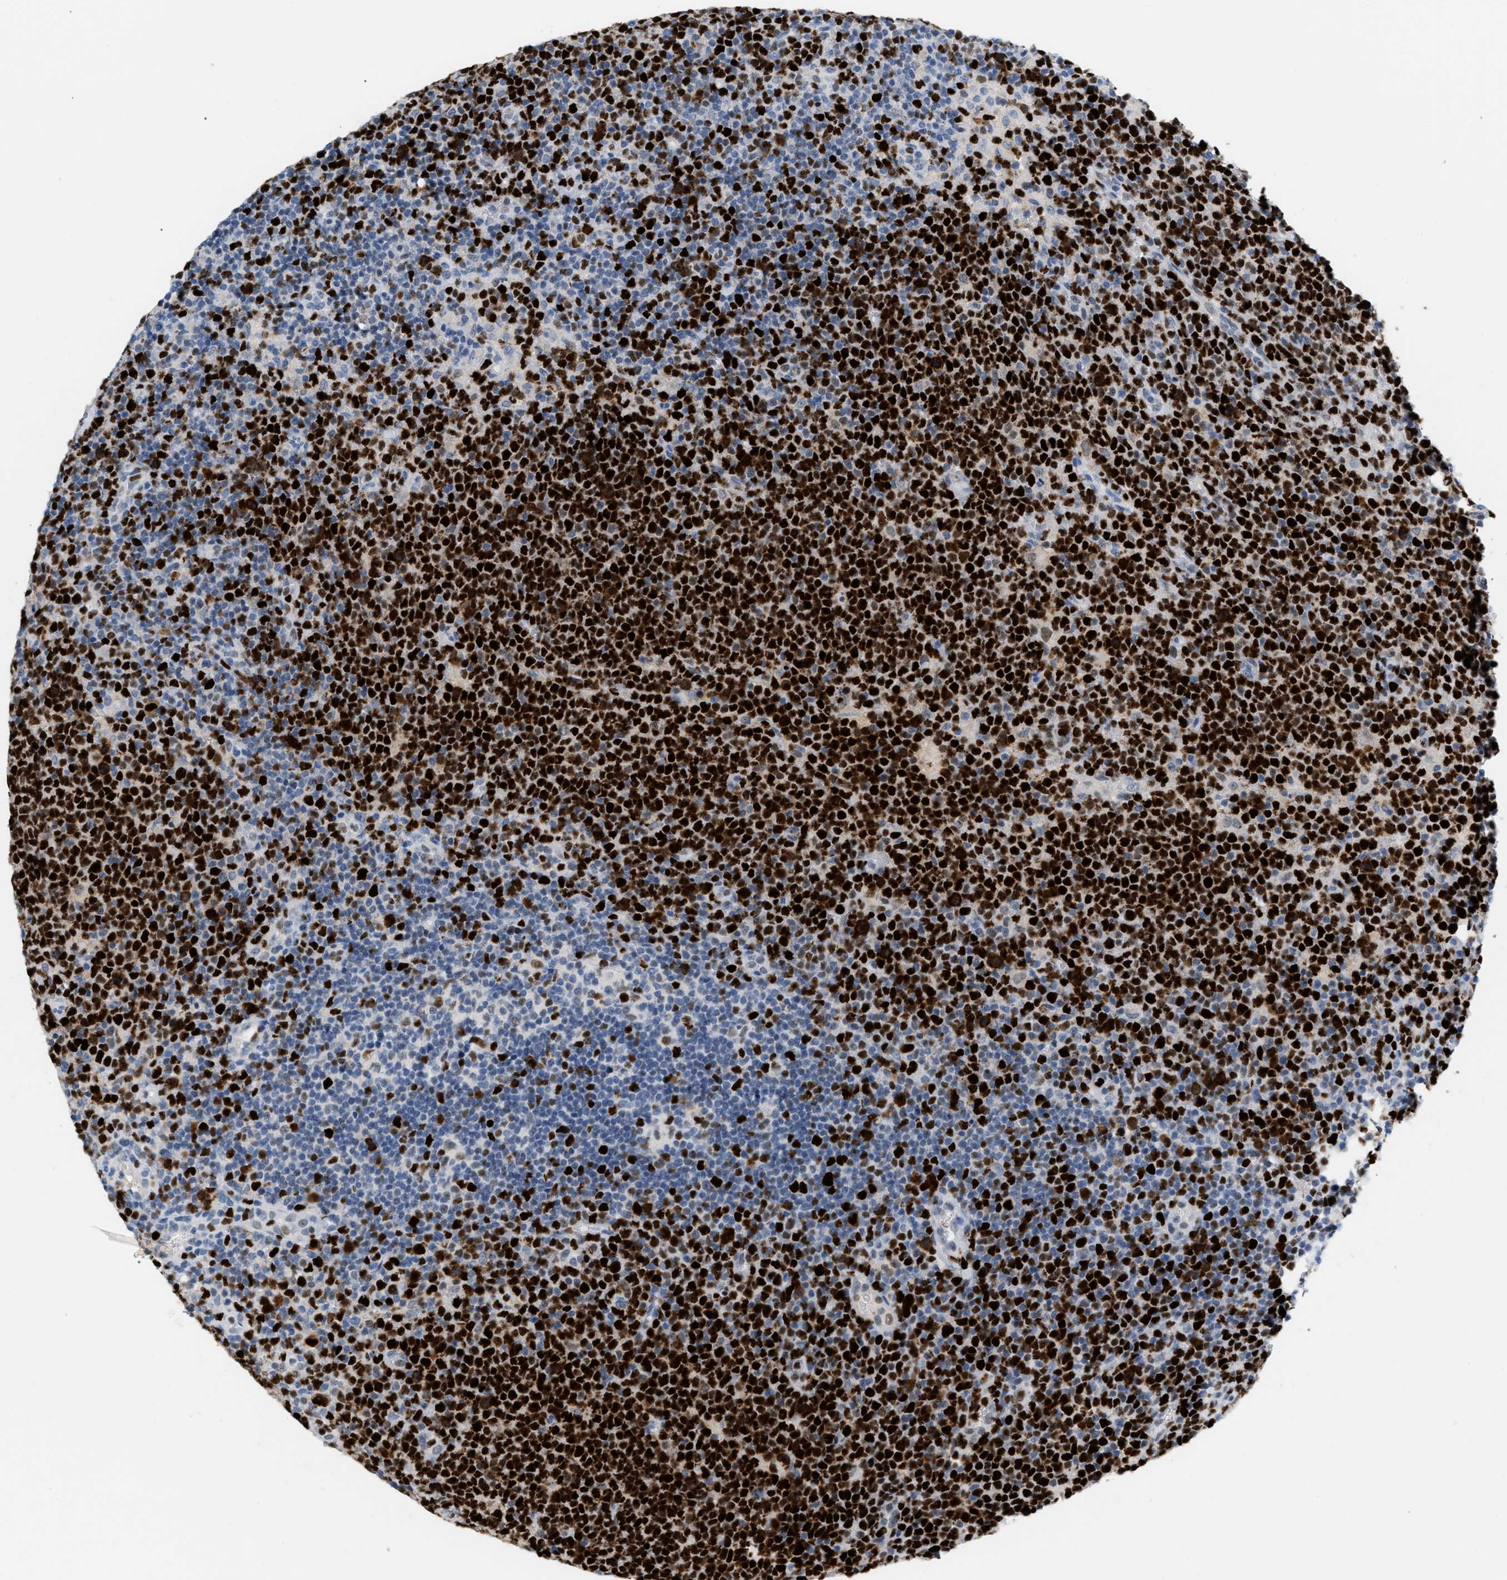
{"staining": {"intensity": "strong", "quantity": "25%-75%", "location": "nuclear"}, "tissue": "lymphoma", "cell_type": "Tumor cells", "image_type": "cancer", "snomed": [{"axis": "morphology", "description": "Malignant lymphoma, non-Hodgkin's type, High grade"}, {"axis": "topography", "description": "Lymph node"}], "caption": "High-grade malignant lymphoma, non-Hodgkin's type stained with a brown dye exhibits strong nuclear positive staining in approximately 25%-75% of tumor cells.", "gene": "MCM7", "patient": {"sex": "male", "age": 61}}